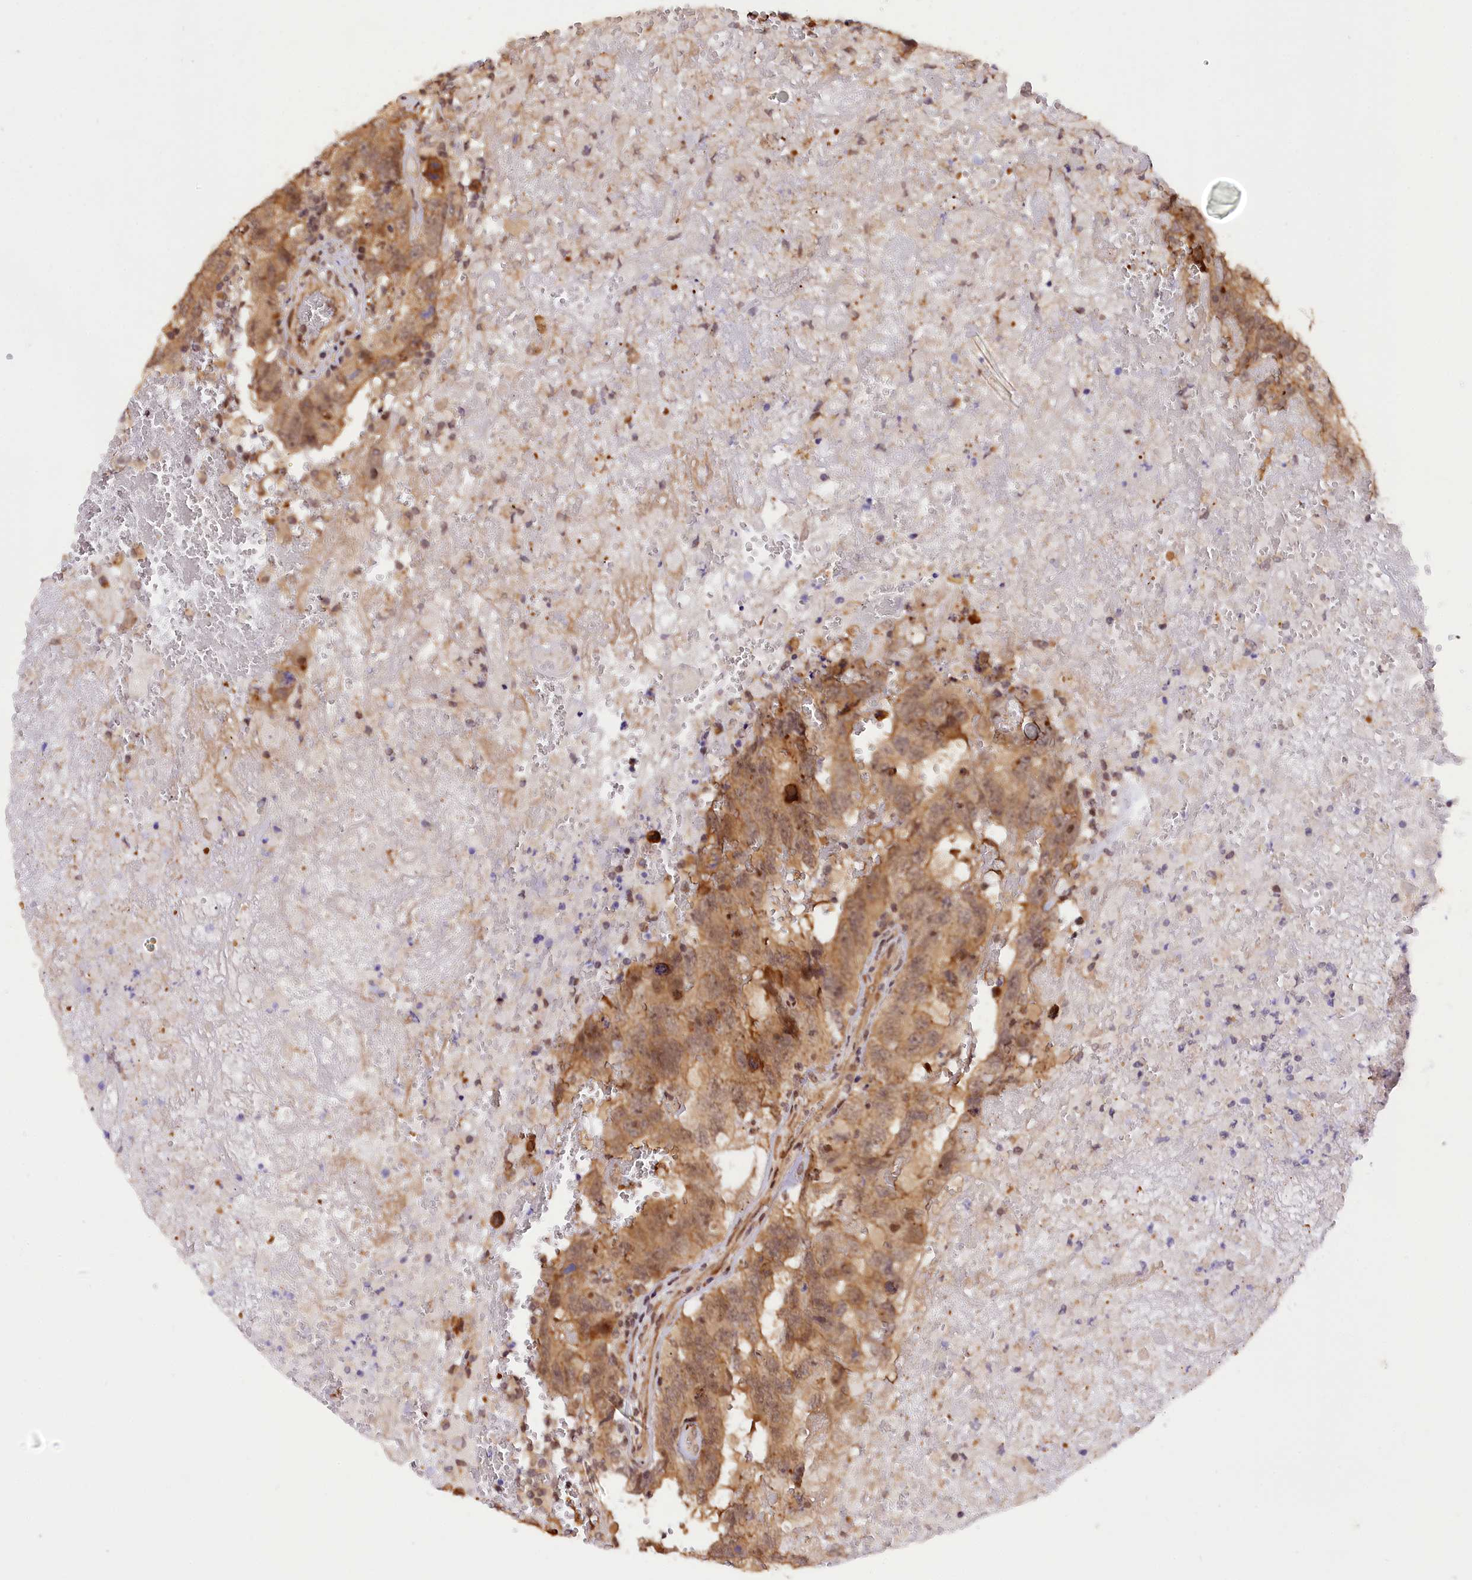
{"staining": {"intensity": "moderate", "quantity": ">75%", "location": "cytoplasmic/membranous"}, "tissue": "testis cancer", "cell_type": "Tumor cells", "image_type": "cancer", "snomed": [{"axis": "morphology", "description": "Carcinoma, Embryonal, NOS"}, {"axis": "topography", "description": "Testis"}], "caption": "Immunohistochemical staining of human embryonal carcinoma (testis) displays moderate cytoplasmic/membranous protein staining in approximately >75% of tumor cells.", "gene": "SAMD4A", "patient": {"sex": "male", "age": 45}}